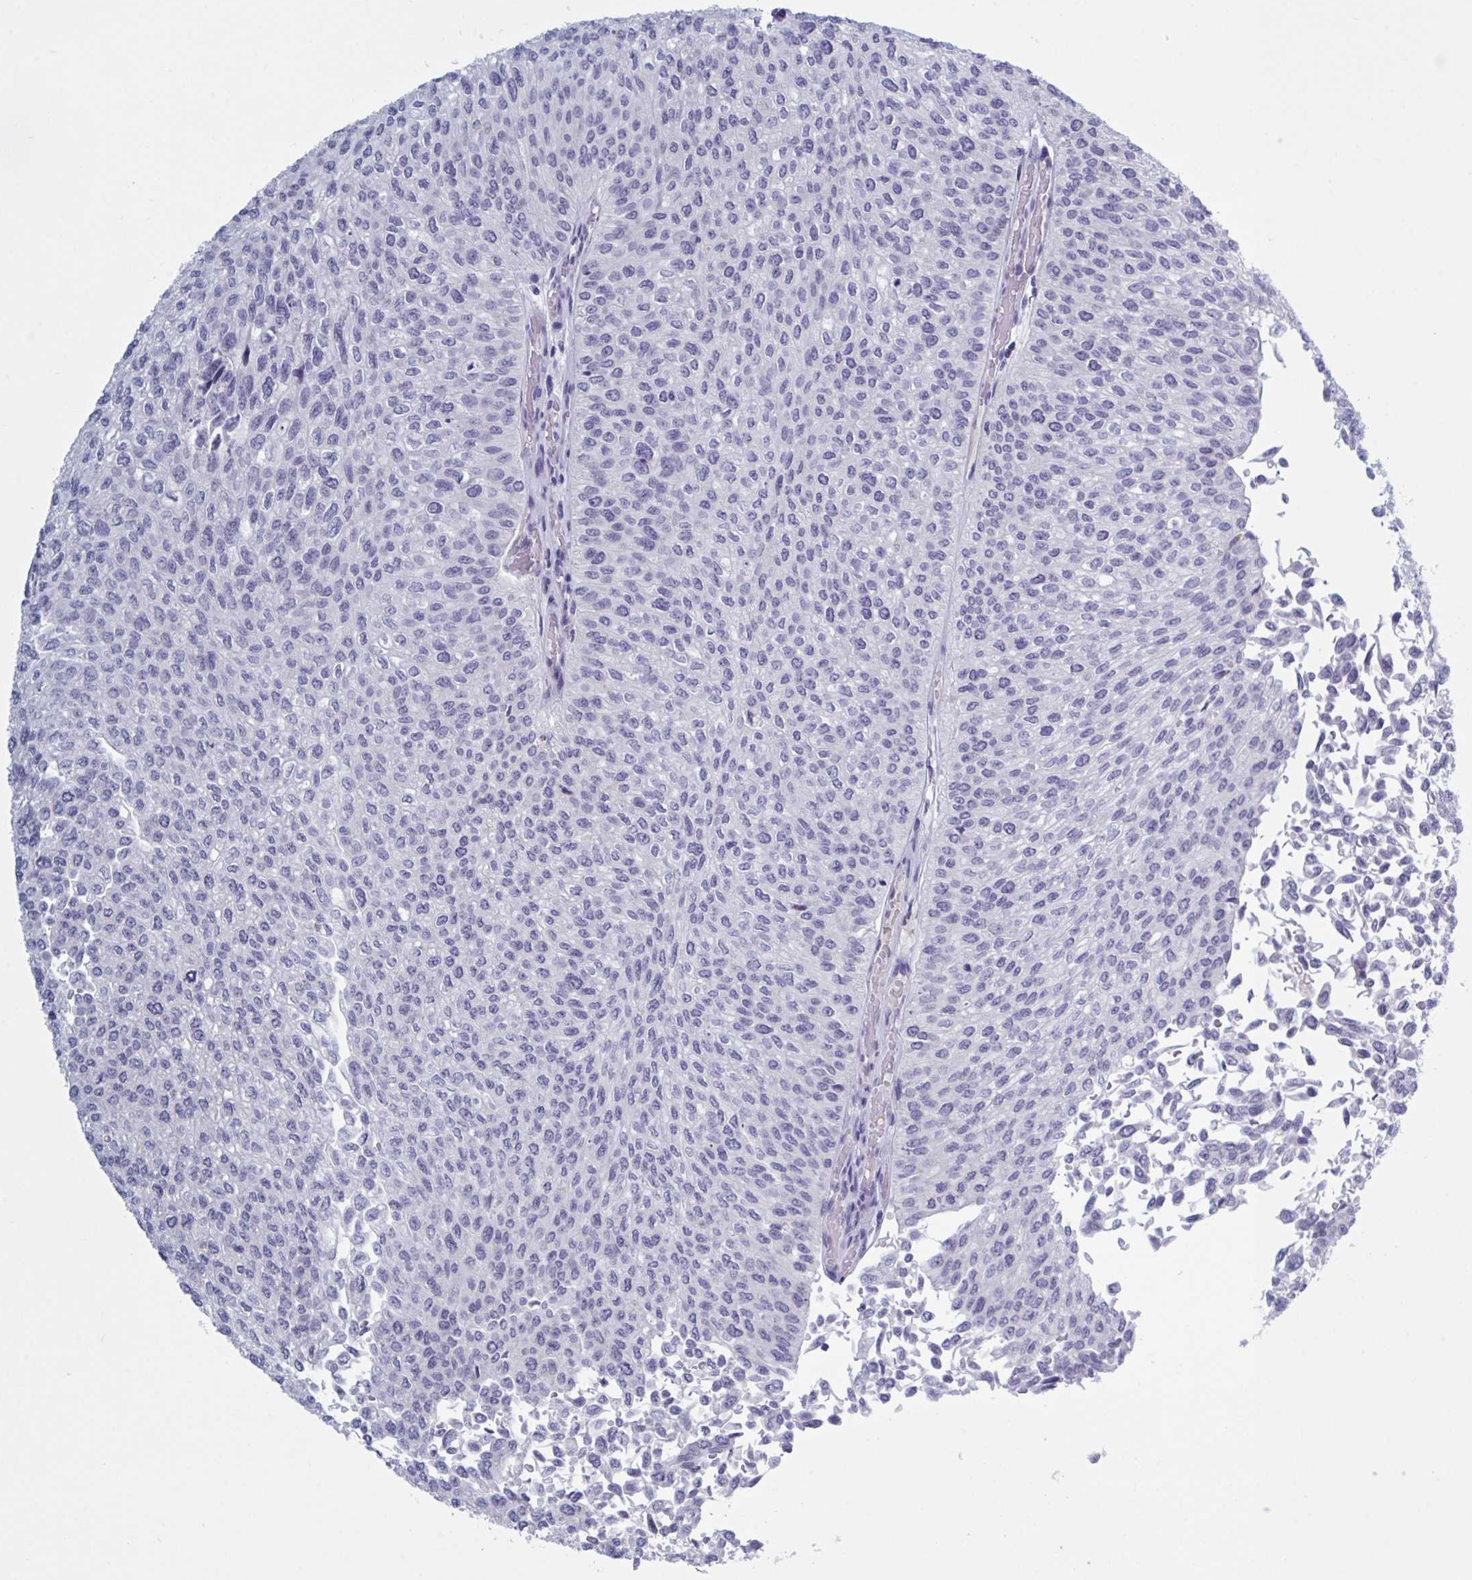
{"staining": {"intensity": "negative", "quantity": "none", "location": "none"}, "tissue": "urothelial cancer", "cell_type": "Tumor cells", "image_type": "cancer", "snomed": [{"axis": "morphology", "description": "Urothelial carcinoma, NOS"}, {"axis": "topography", "description": "Urinary bladder"}], "caption": "High magnification brightfield microscopy of urothelial cancer stained with DAB (brown) and counterstained with hematoxylin (blue): tumor cells show no significant staining.", "gene": "NDUFC2", "patient": {"sex": "male", "age": 59}}